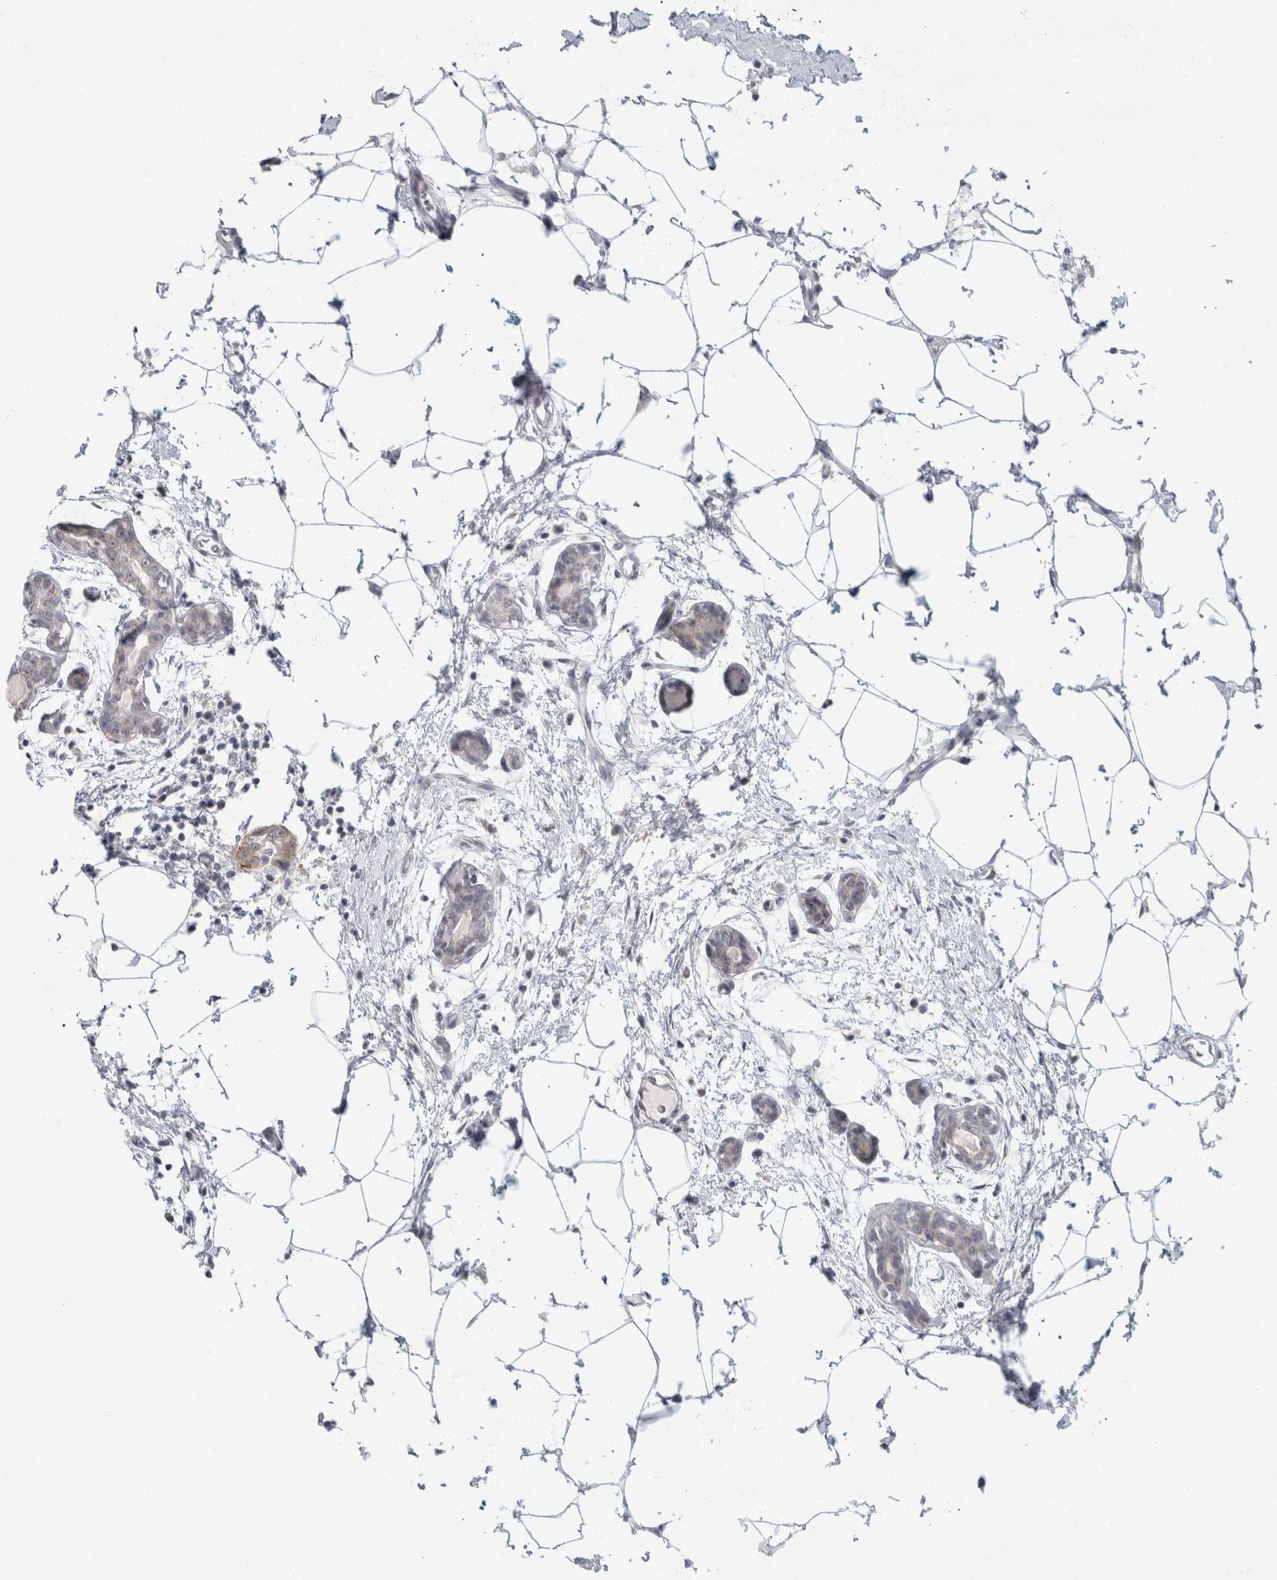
{"staining": {"intensity": "moderate", "quantity": "25%-75%", "location": "cytoplasmic/membranous"}, "tissue": "breast cancer", "cell_type": "Tumor cells", "image_type": "cancer", "snomed": [{"axis": "morphology", "description": "Normal tissue, NOS"}, {"axis": "morphology", "description": "Duct carcinoma"}, {"axis": "topography", "description": "Breast"}], "caption": "A photomicrograph of human breast invasive ductal carcinoma stained for a protein exhibits moderate cytoplasmic/membranous brown staining in tumor cells. Immunohistochemistry stains the protein in brown and the nuclei are stained blue.", "gene": "NIPA1", "patient": {"sex": "female", "age": 37}}